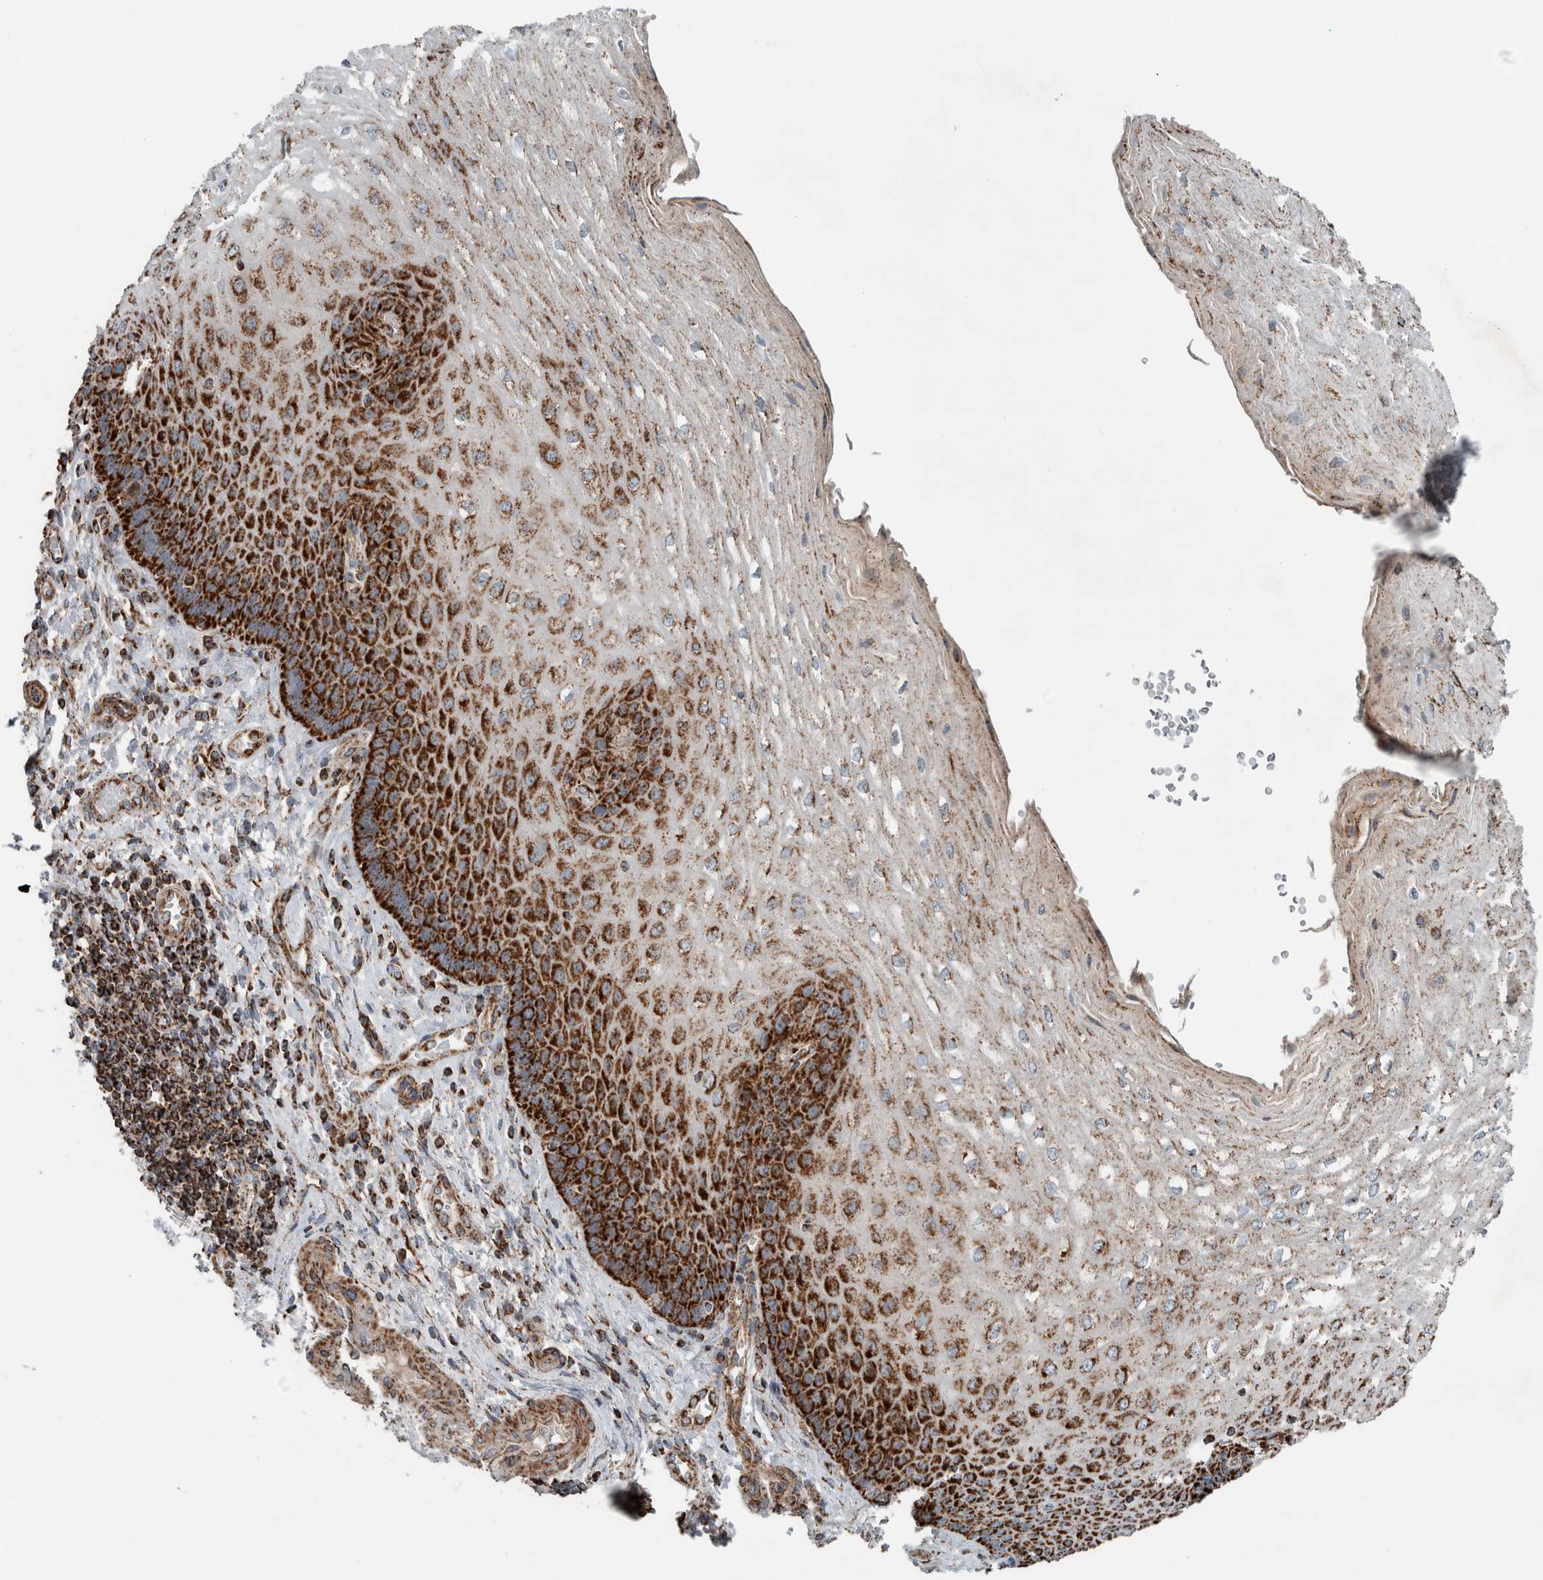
{"staining": {"intensity": "strong", "quantity": ">75%", "location": "cytoplasmic/membranous"}, "tissue": "esophagus", "cell_type": "Squamous epithelial cells", "image_type": "normal", "snomed": [{"axis": "morphology", "description": "Normal tissue, NOS"}, {"axis": "topography", "description": "Esophagus"}], "caption": "Protein staining of unremarkable esophagus displays strong cytoplasmic/membranous expression in approximately >75% of squamous epithelial cells.", "gene": "CNTROB", "patient": {"sex": "male", "age": 54}}